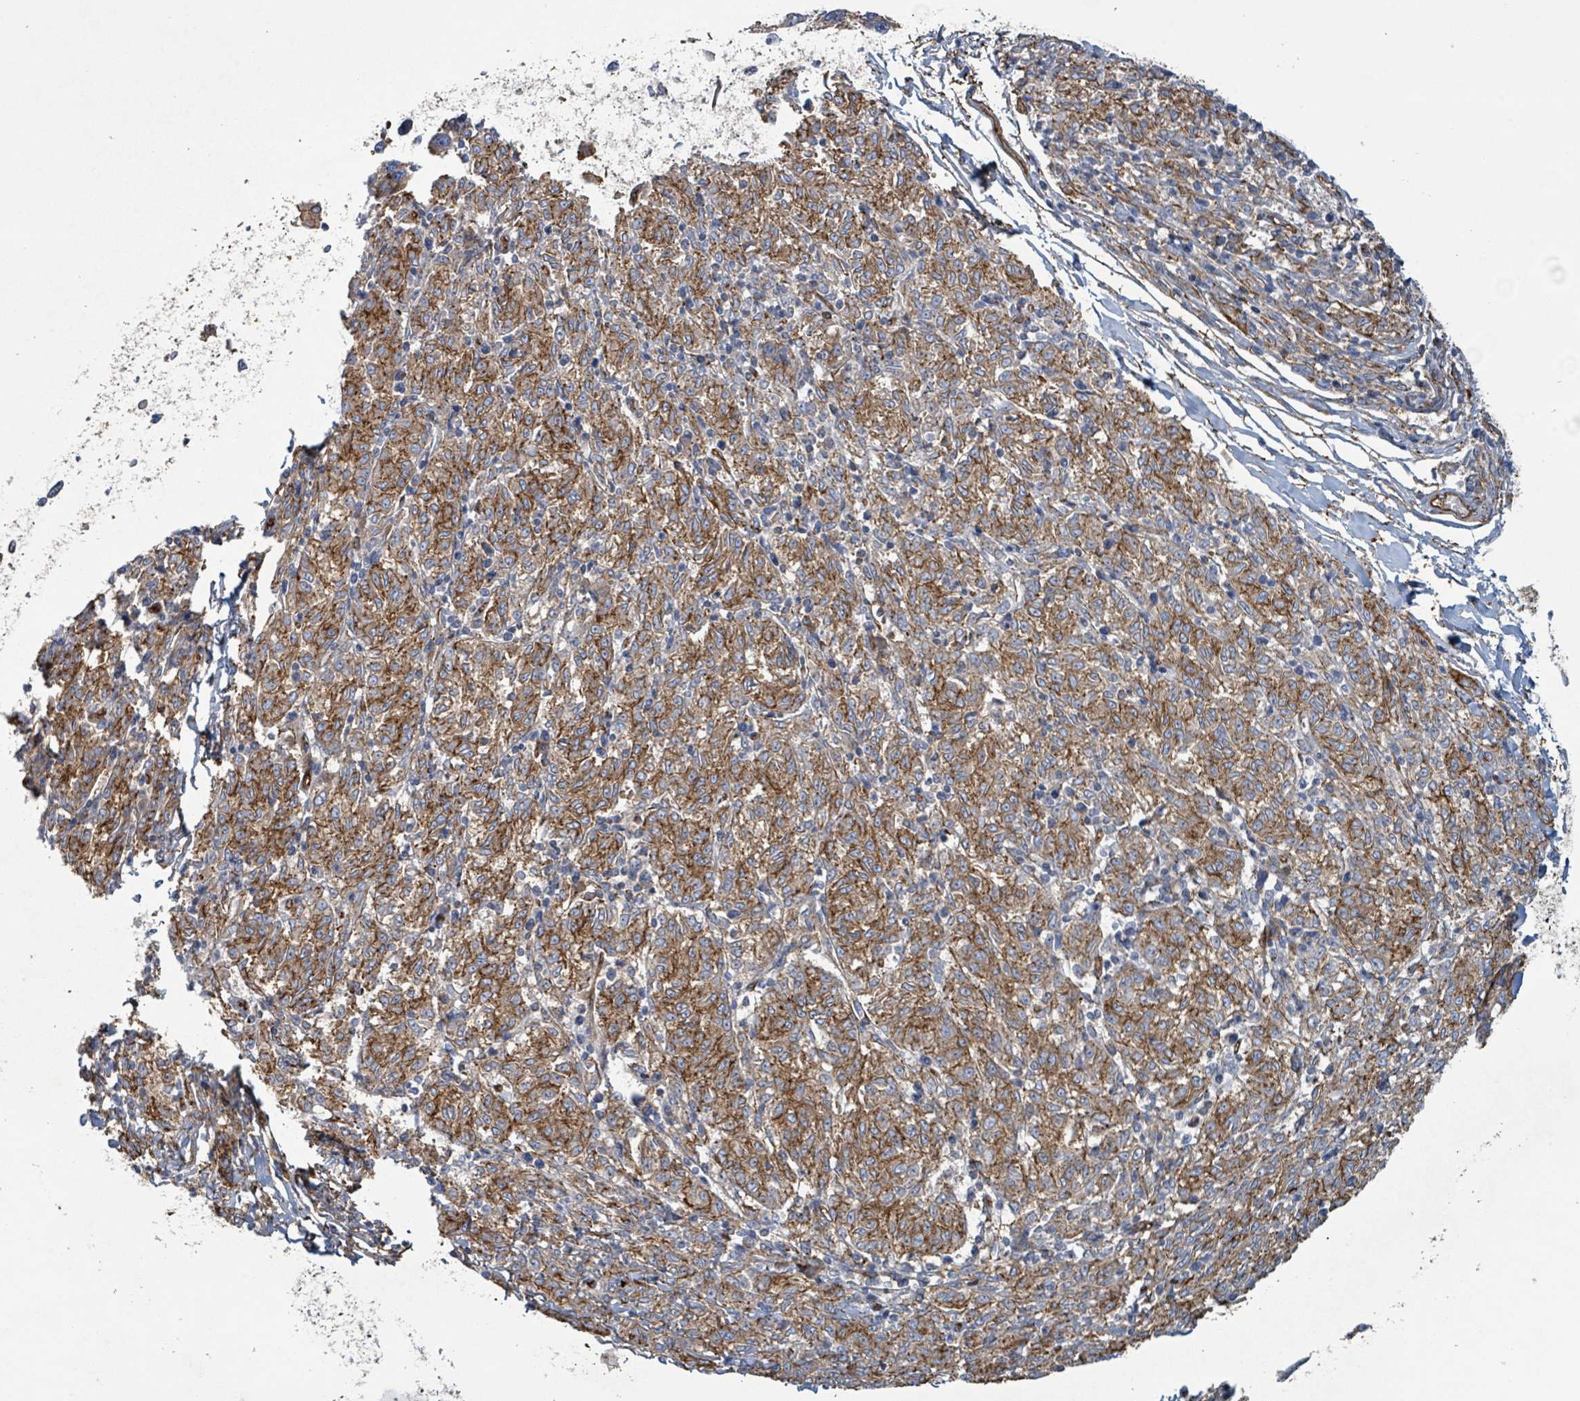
{"staining": {"intensity": "moderate", "quantity": ">75%", "location": "cytoplasmic/membranous"}, "tissue": "melanoma", "cell_type": "Tumor cells", "image_type": "cancer", "snomed": [{"axis": "morphology", "description": "Malignant melanoma, NOS"}, {"axis": "topography", "description": "Skin"}], "caption": "A brown stain shows moderate cytoplasmic/membranous positivity of a protein in malignant melanoma tumor cells.", "gene": "LDOC1", "patient": {"sex": "female", "age": 72}}